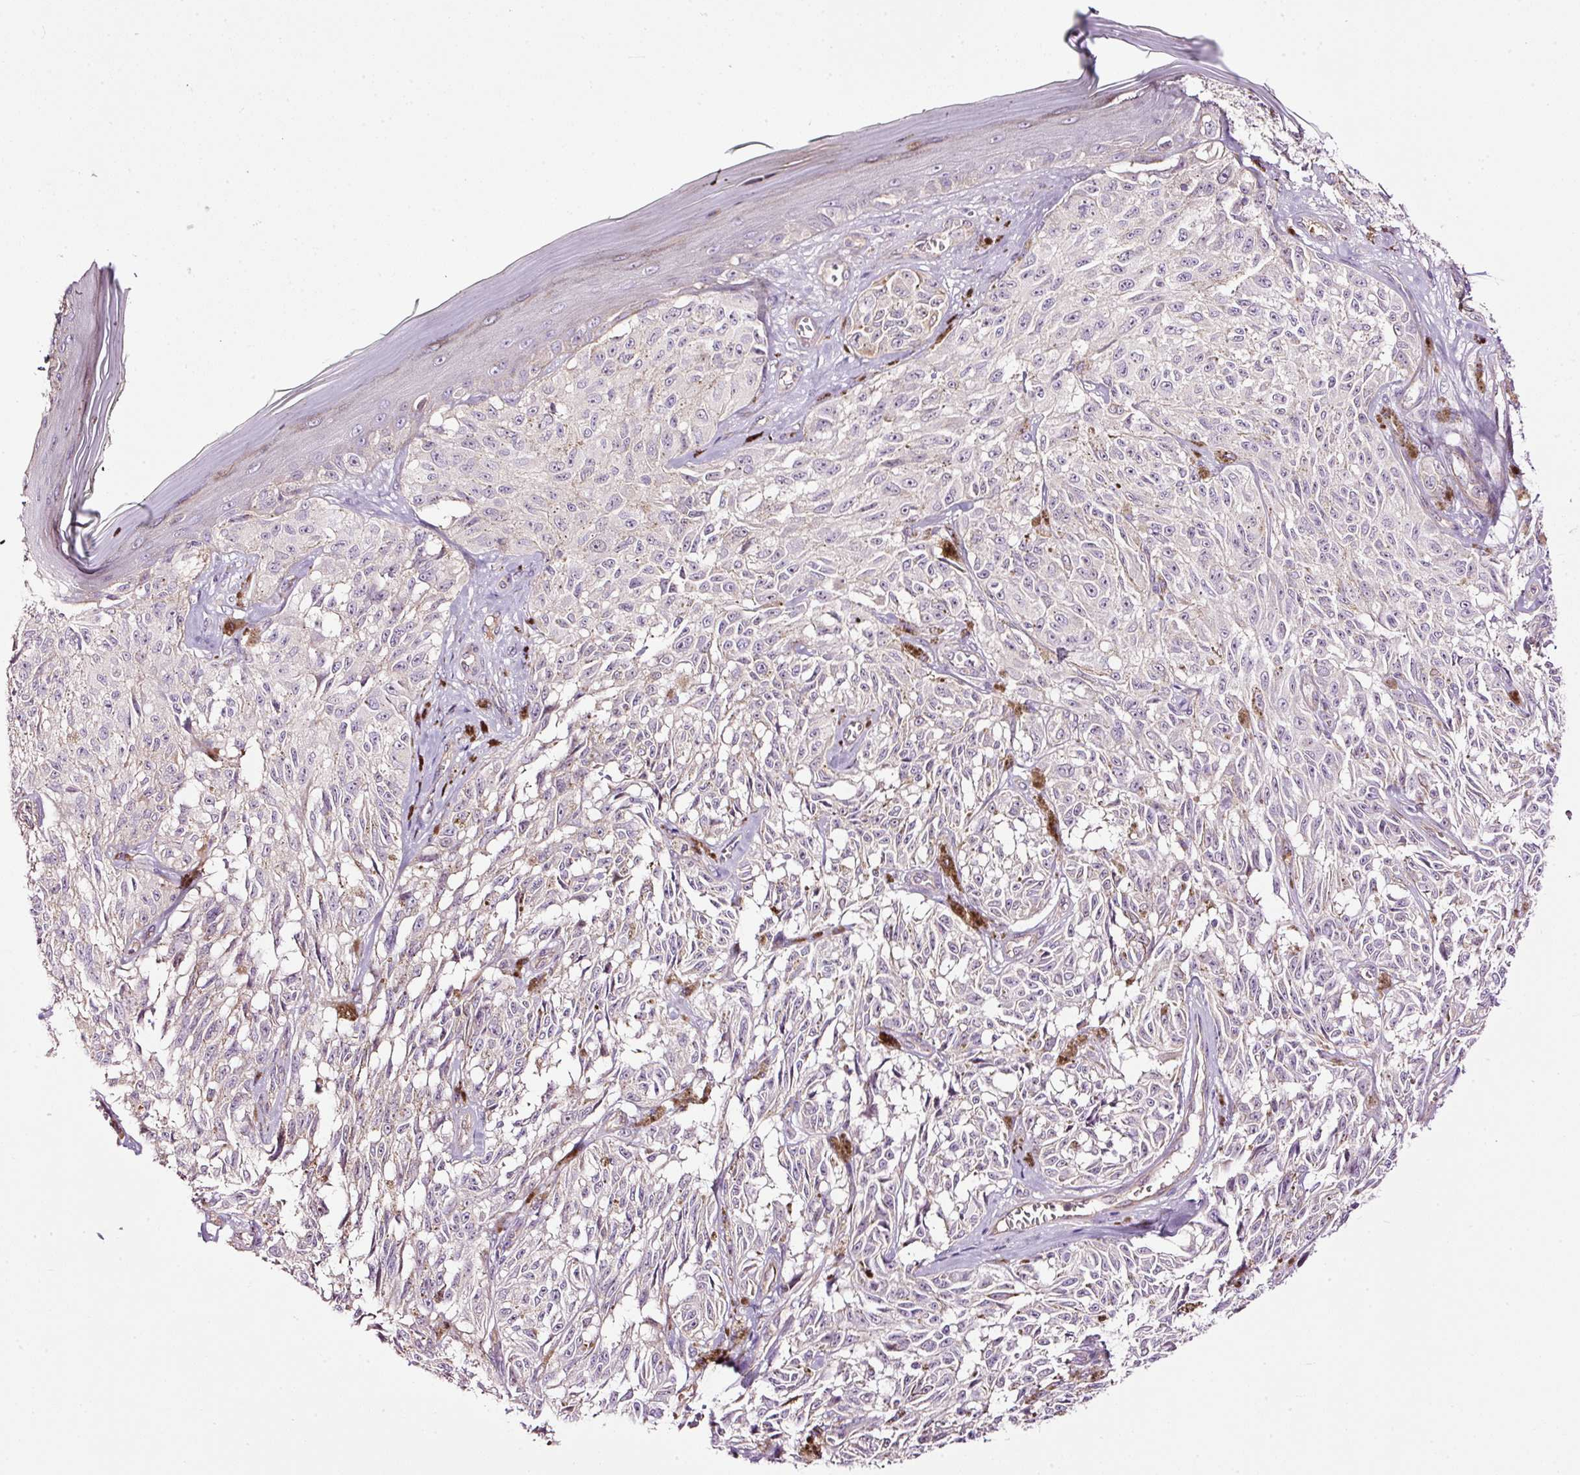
{"staining": {"intensity": "negative", "quantity": "none", "location": "none"}, "tissue": "melanoma", "cell_type": "Tumor cells", "image_type": "cancer", "snomed": [{"axis": "morphology", "description": "Malignant melanoma, NOS"}, {"axis": "topography", "description": "Skin"}], "caption": "Immunohistochemical staining of human melanoma displays no significant positivity in tumor cells.", "gene": "USHBP1", "patient": {"sex": "male", "age": 68}}